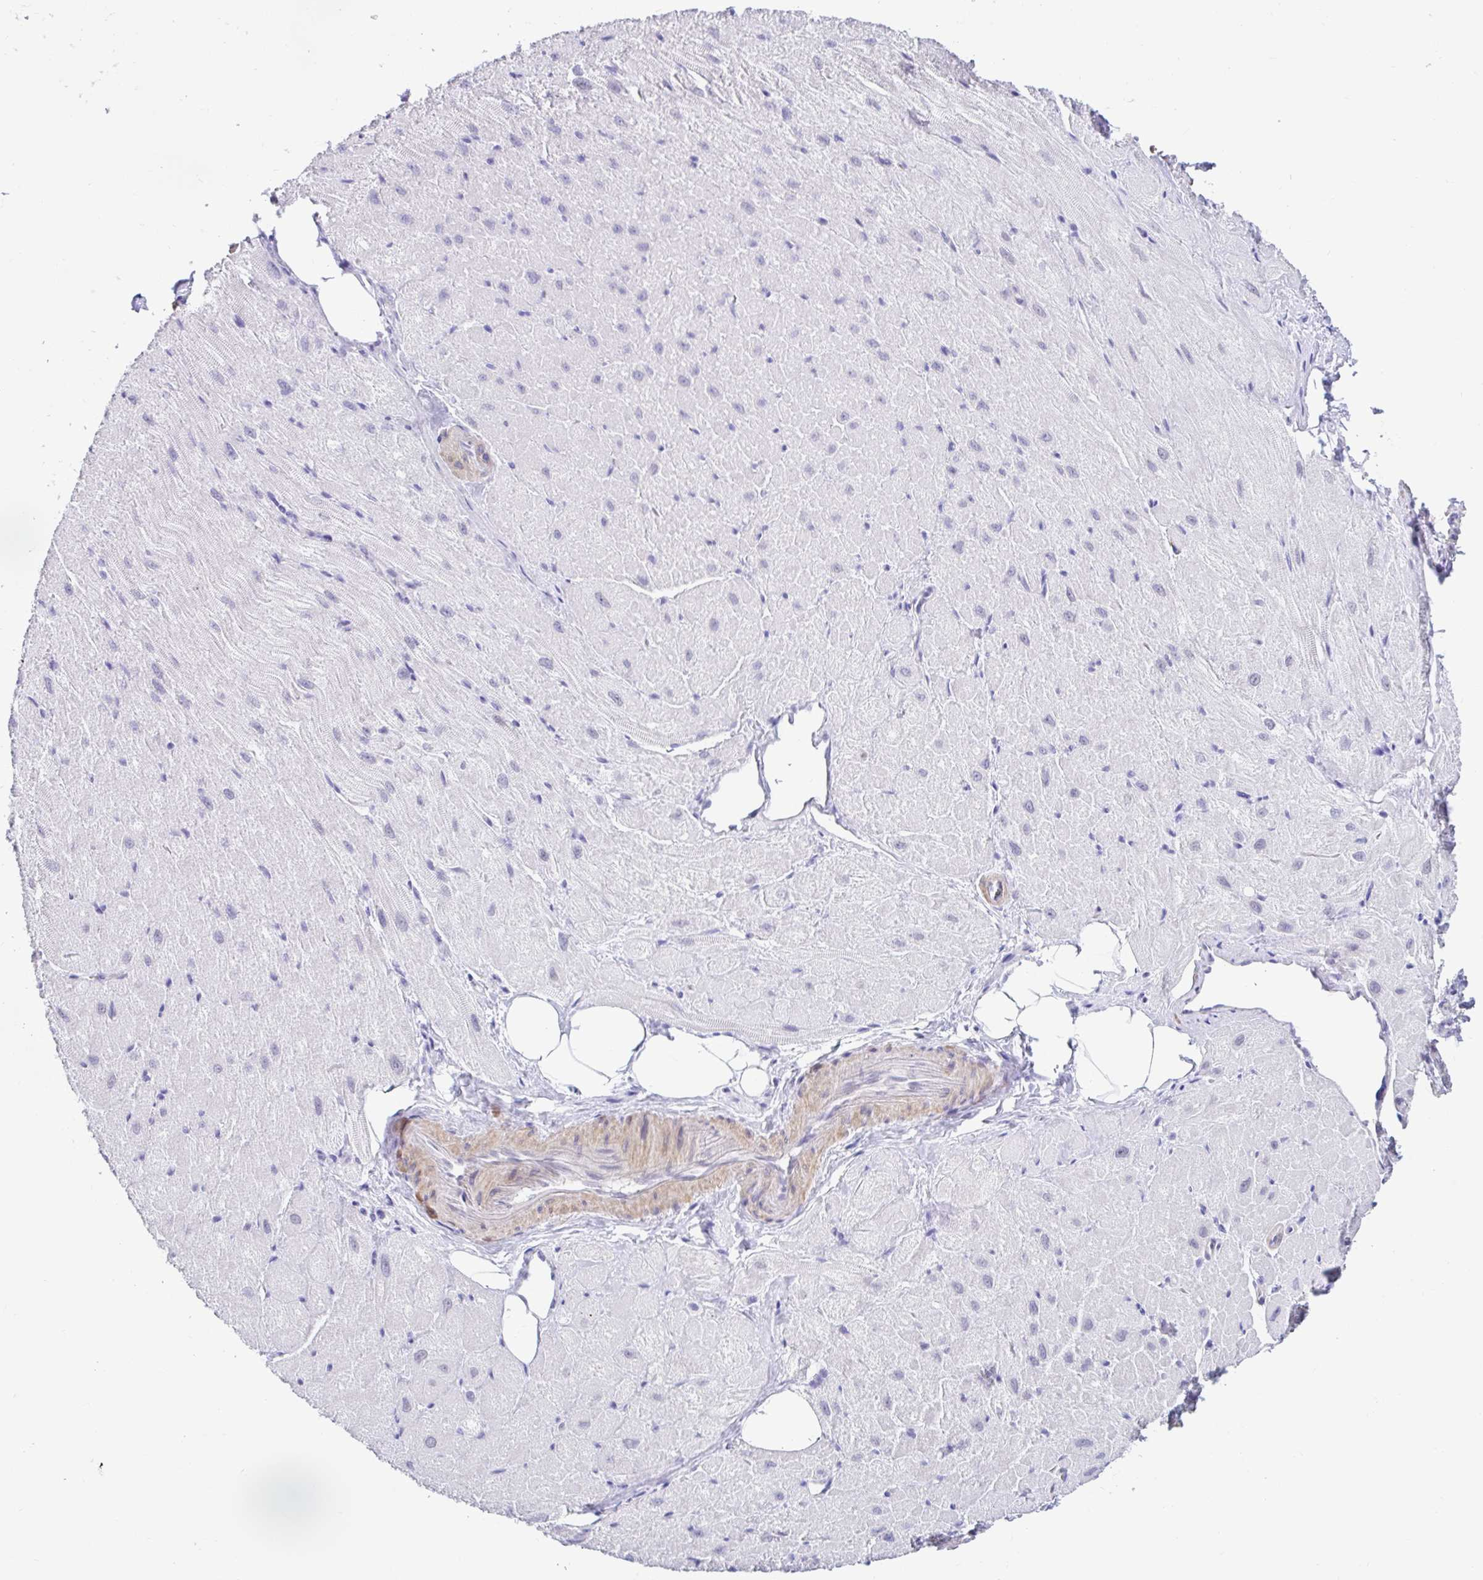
{"staining": {"intensity": "negative", "quantity": "none", "location": "none"}, "tissue": "heart muscle", "cell_type": "Cardiomyocytes", "image_type": "normal", "snomed": [{"axis": "morphology", "description": "Normal tissue, NOS"}, {"axis": "topography", "description": "Heart"}], "caption": "IHC histopathology image of unremarkable human heart muscle stained for a protein (brown), which demonstrates no positivity in cardiomyocytes. (DAB immunohistochemistry with hematoxylin counter stain).", "gene": "DCAF17", "patient": {"sex": "male", "age": 62}}